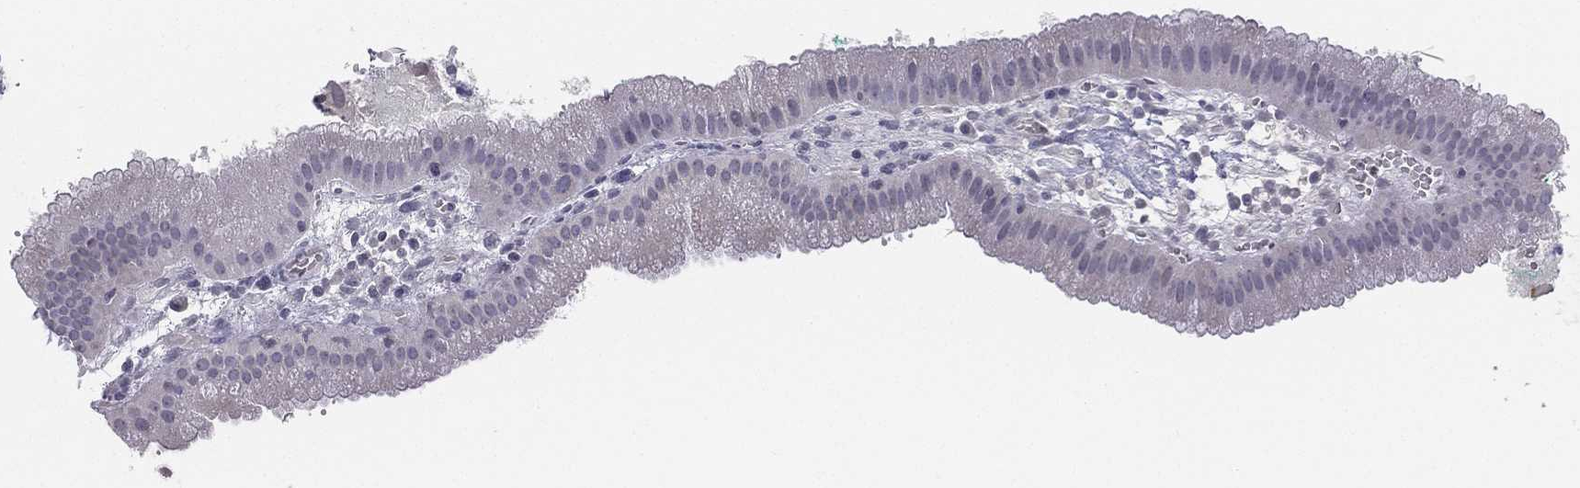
{"staining": {"intensity": "negative", "quantity": "none", "location": "none"}, "tissue": "gallbladder", "cell_type": "Glandular cells", "image_type": "normal", "snomed": [{"axis": "morphology", "description": "Normal tissue, NOS"}, {"axis": "topography", "description": "Gallbladder"}], "caption": "This is a micrograph of immunohistochemistry staining of benign gallbladder, which shows no expression in glandular cells. (DAB (3,3'-diaminobenzidine) IHC with hematoxylin counter stain).", "gene": "STS", "patient": {"sex": "male", "age": 67}}